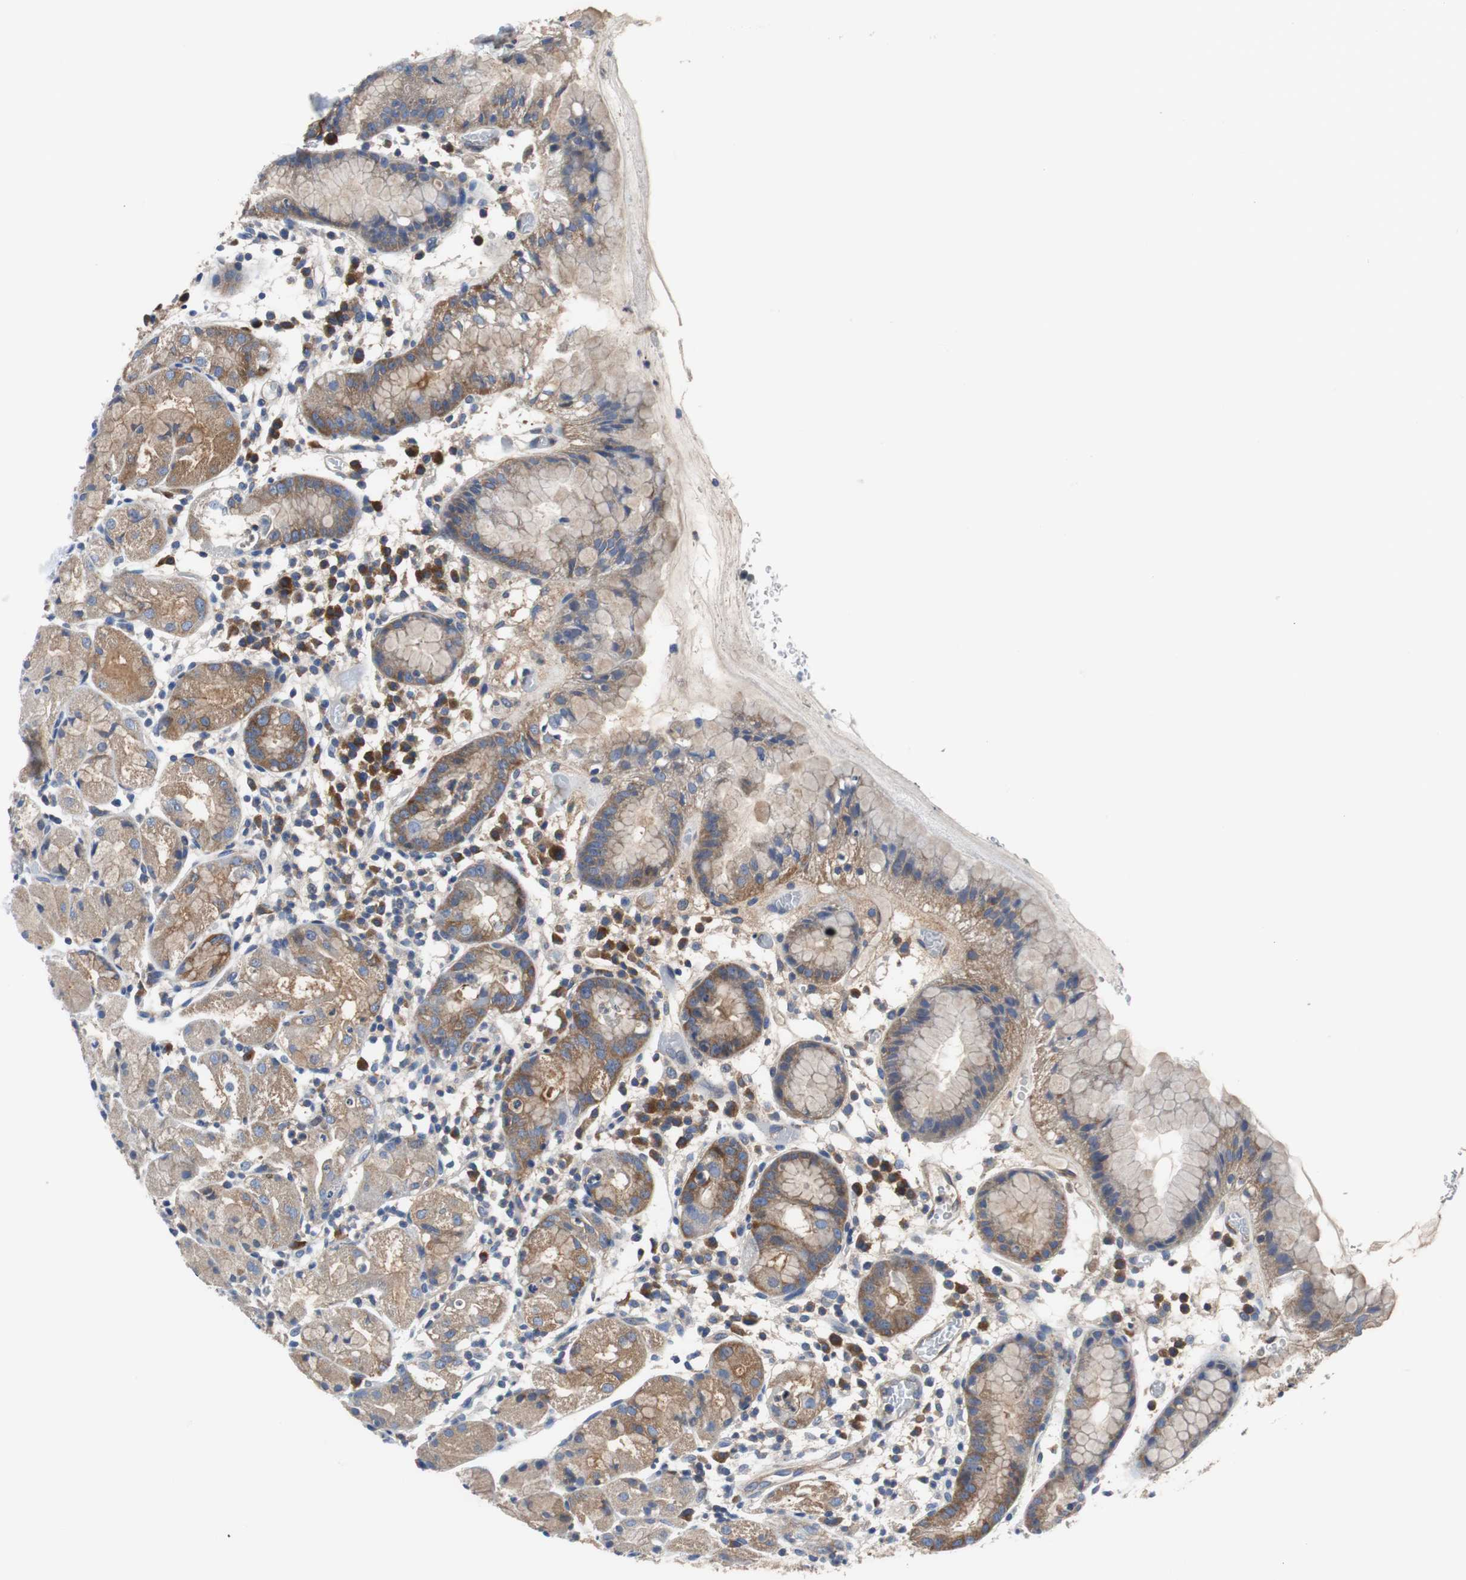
{"staining": {"intensity": "moderate", "quantity": ">75%", "location": "cytoplasmic/membranous"}, "tissue": "stomach", "cell_type": "Glandular cells", "image_type": "normal", "snomed": [{"axis": "morphology", "description": "Normal tissue, NOS"}, {"axis": "topography", "description": "Stomach"}, {"axis": "topography", "description": "Stomach, lower"}], "caption": "High-power microscopy captured an immunohistochemistry photomicrograph of benign stomach, revealing moderate cytoplasmic/membranous positivity in about >75% of glandular cells. The staining was performed using DAB (3,3'-diaminobenzidine), with brown indicating positive protein expression. Nuclei are stained blue with hematoxylin.", "gene": "BRAF", "patient": {"sex": "female", "age": 75}}